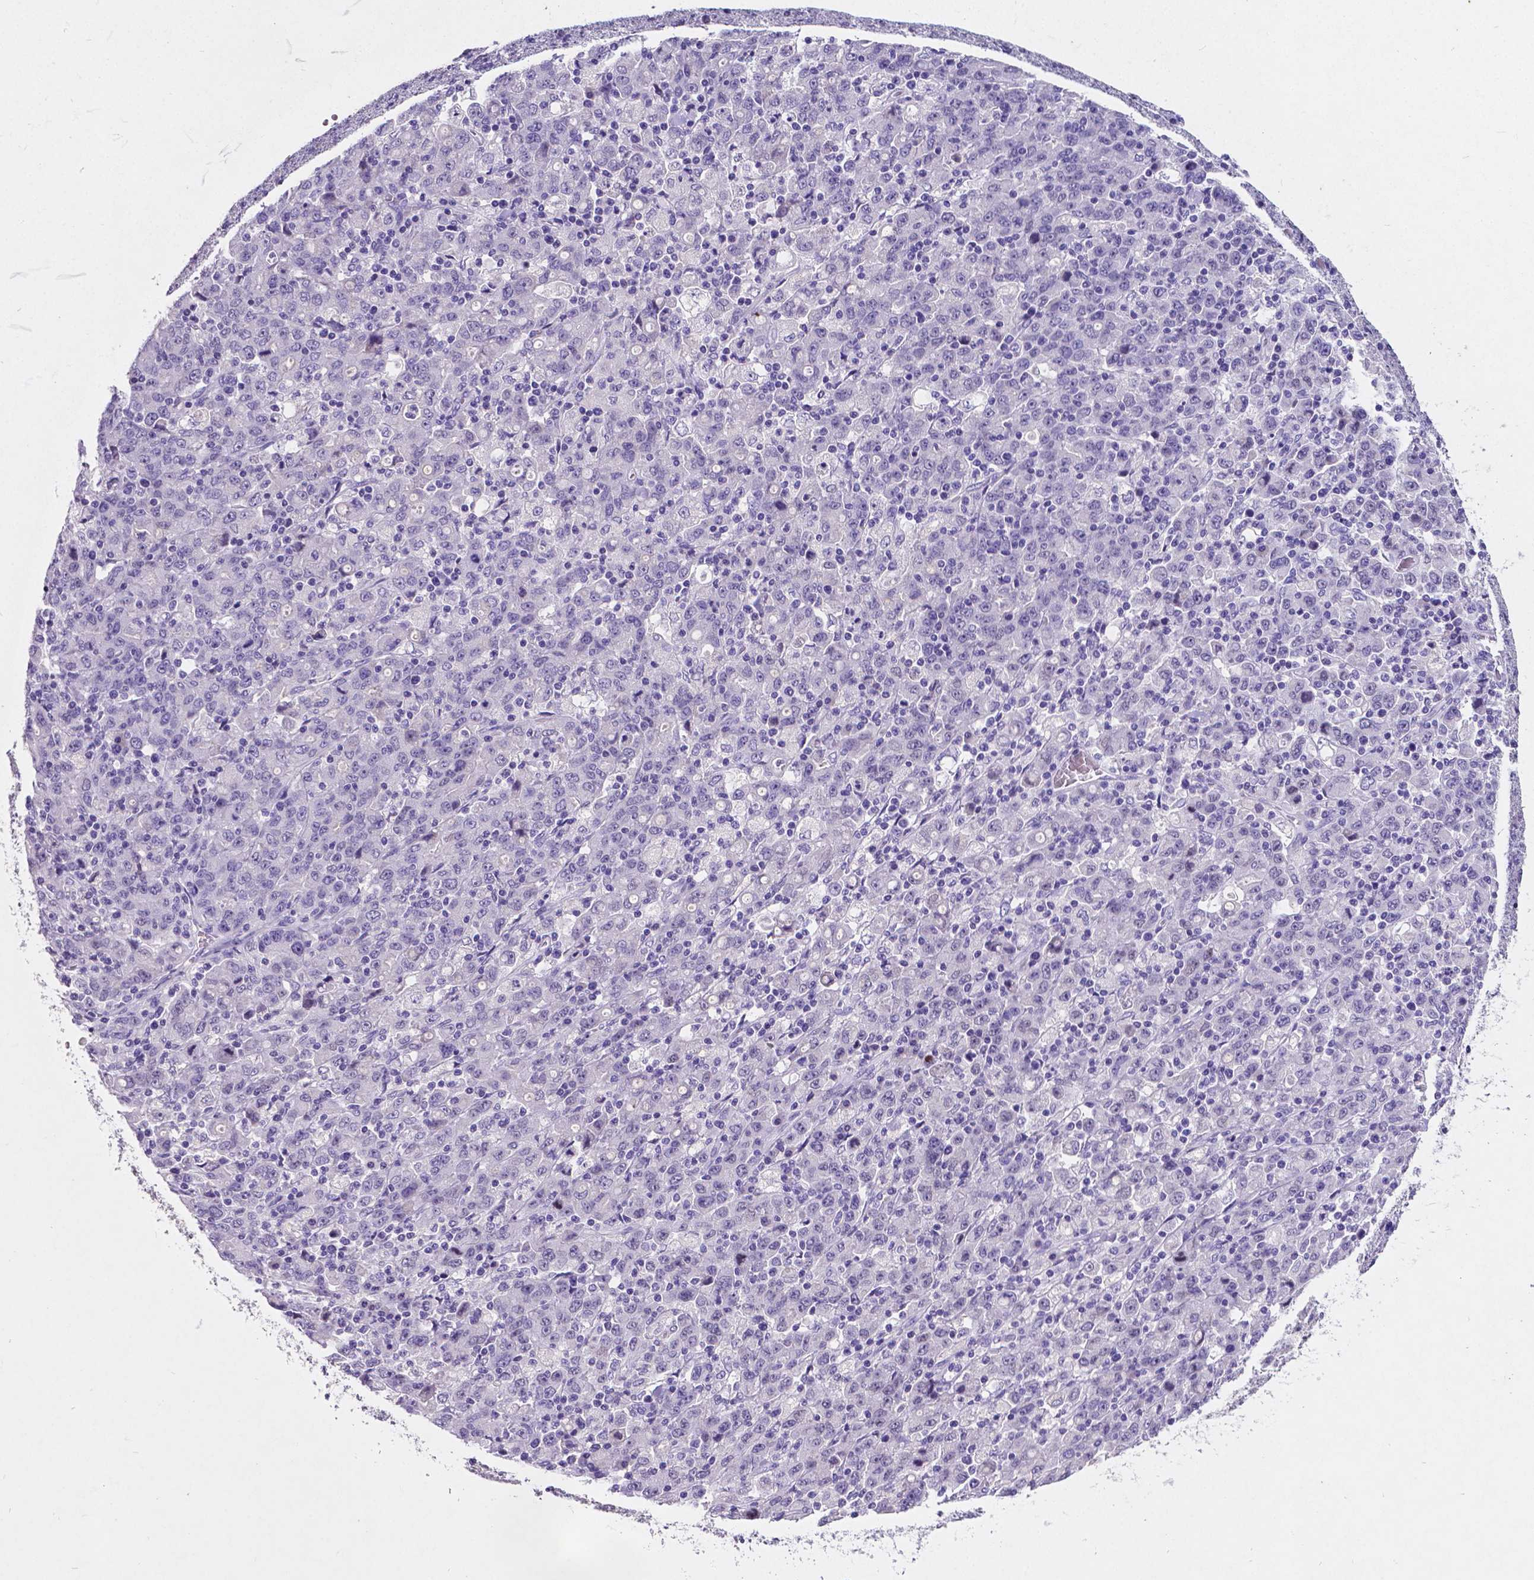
{"staining": {"intensity": "negative", "quantity": "none", "location": "none"}, "tissue": "stomach cancer", "cell_type": "Tumor cells", "image_type": "cancer", "snomed": [{"axis": "morphology", "description": "Adenocarcinoma, NOS"}, {"axis": "topography", "description": "Stomach, upper"}], "caption": "DAB immunohistochemical staining of adenocarcinoma (stomach) reveals no significant positivity in tumor cells. (DAB (3,3'-diaminobenzidine) immunohistochemistry (IHC) with hematoxylin counter stain).", "gene": "SATB2", "patient": {"sex": "male", "age": 69}}